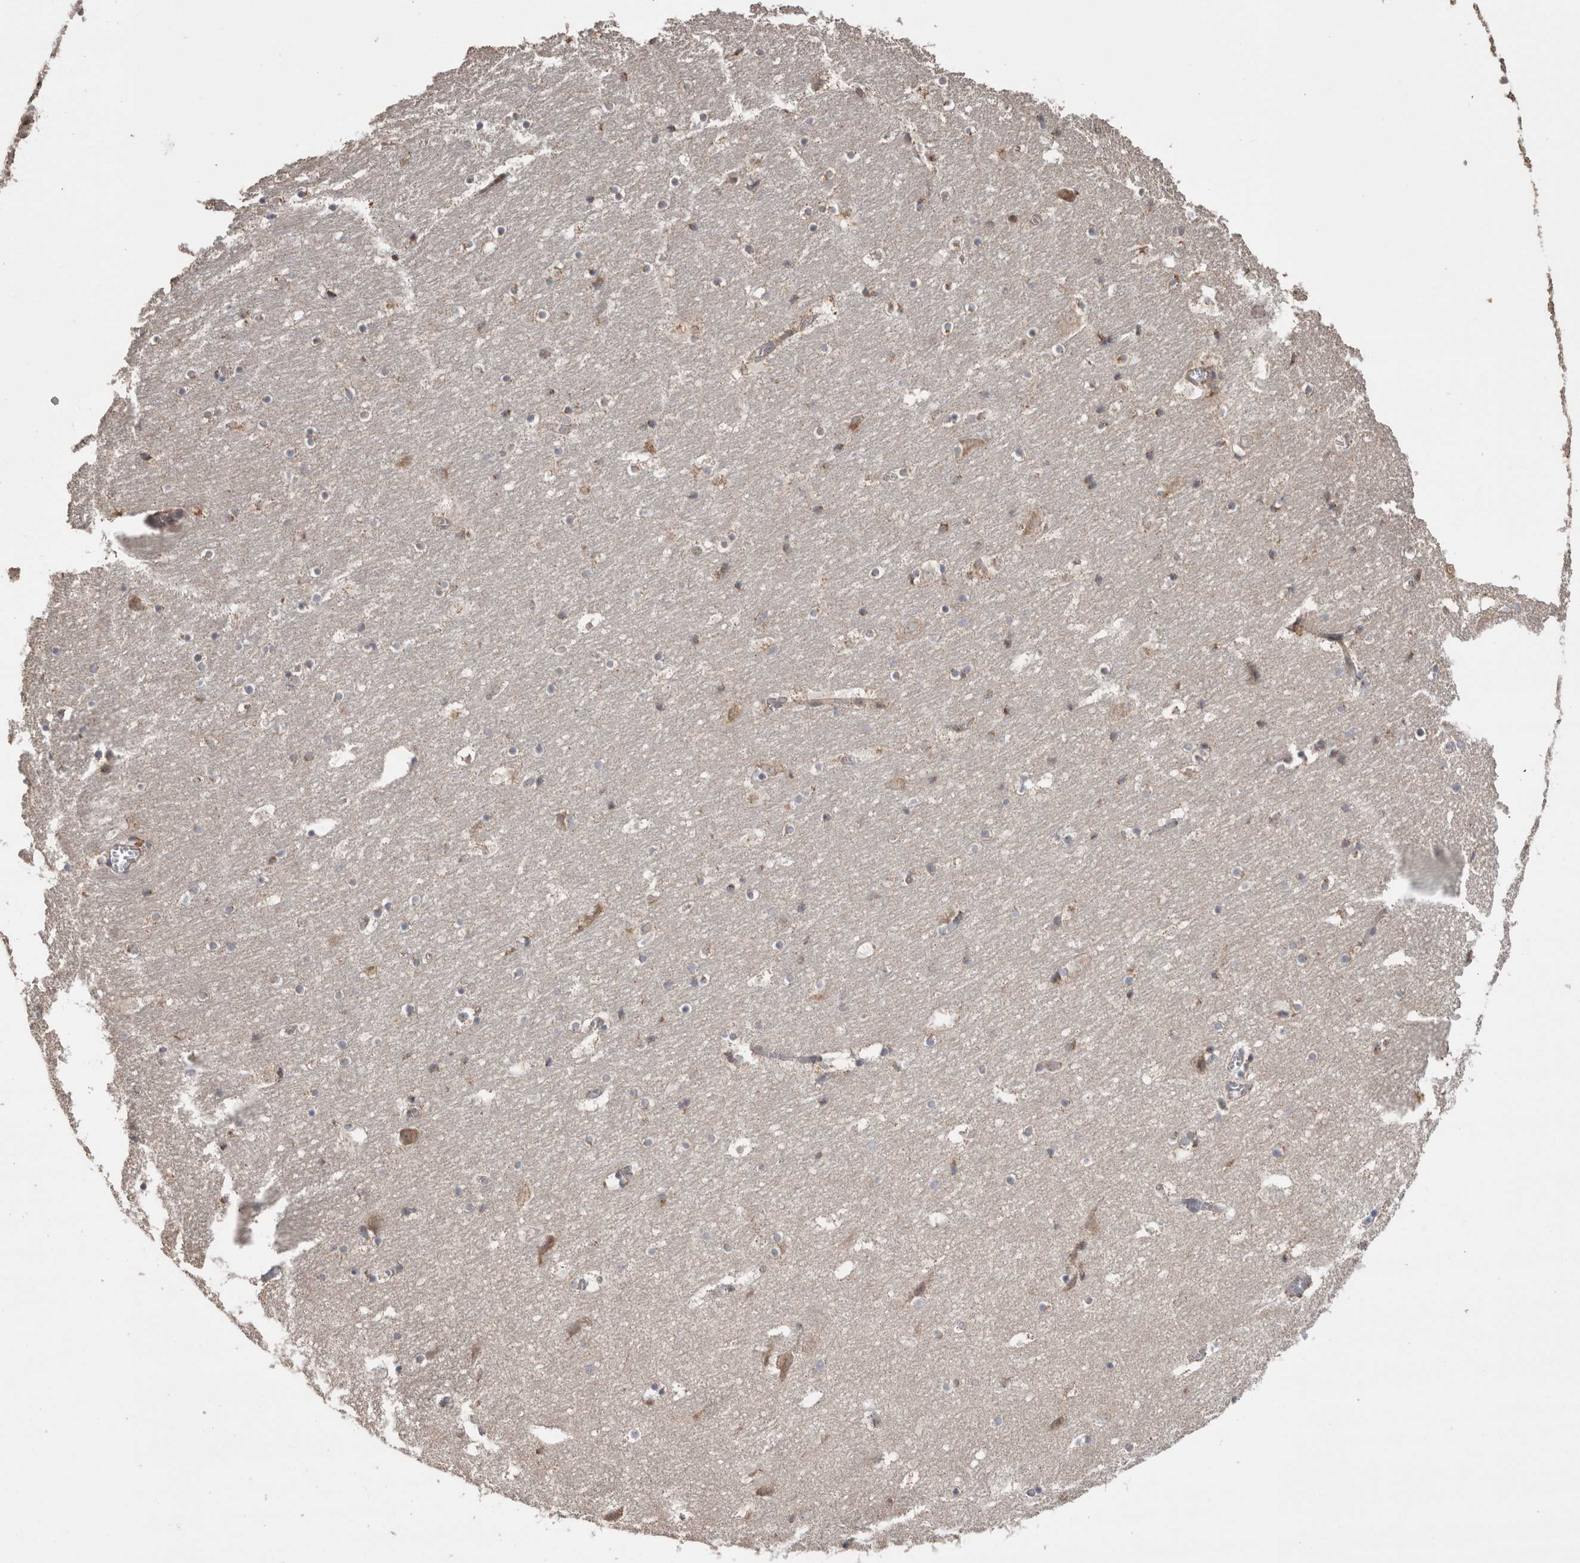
{"staining": {"intensity": "weak", "quantity": "<25%", "location": "cytoplasmic/membranous"}, "tissue": "hippocampus", "cell_type": "Glial cells", "image_type": "normal", "snomed": [{"axis": "morphology", "description": "Normal tissue, NOS"}, {"axis": "topography", "description": "Hippocampus"}], "caption": "This is an IHC image of unremarkable hippocampus. There is no expression in glial cells.", "gene": "TRIM5", "patient": {"sex": "male", "age": 45}}